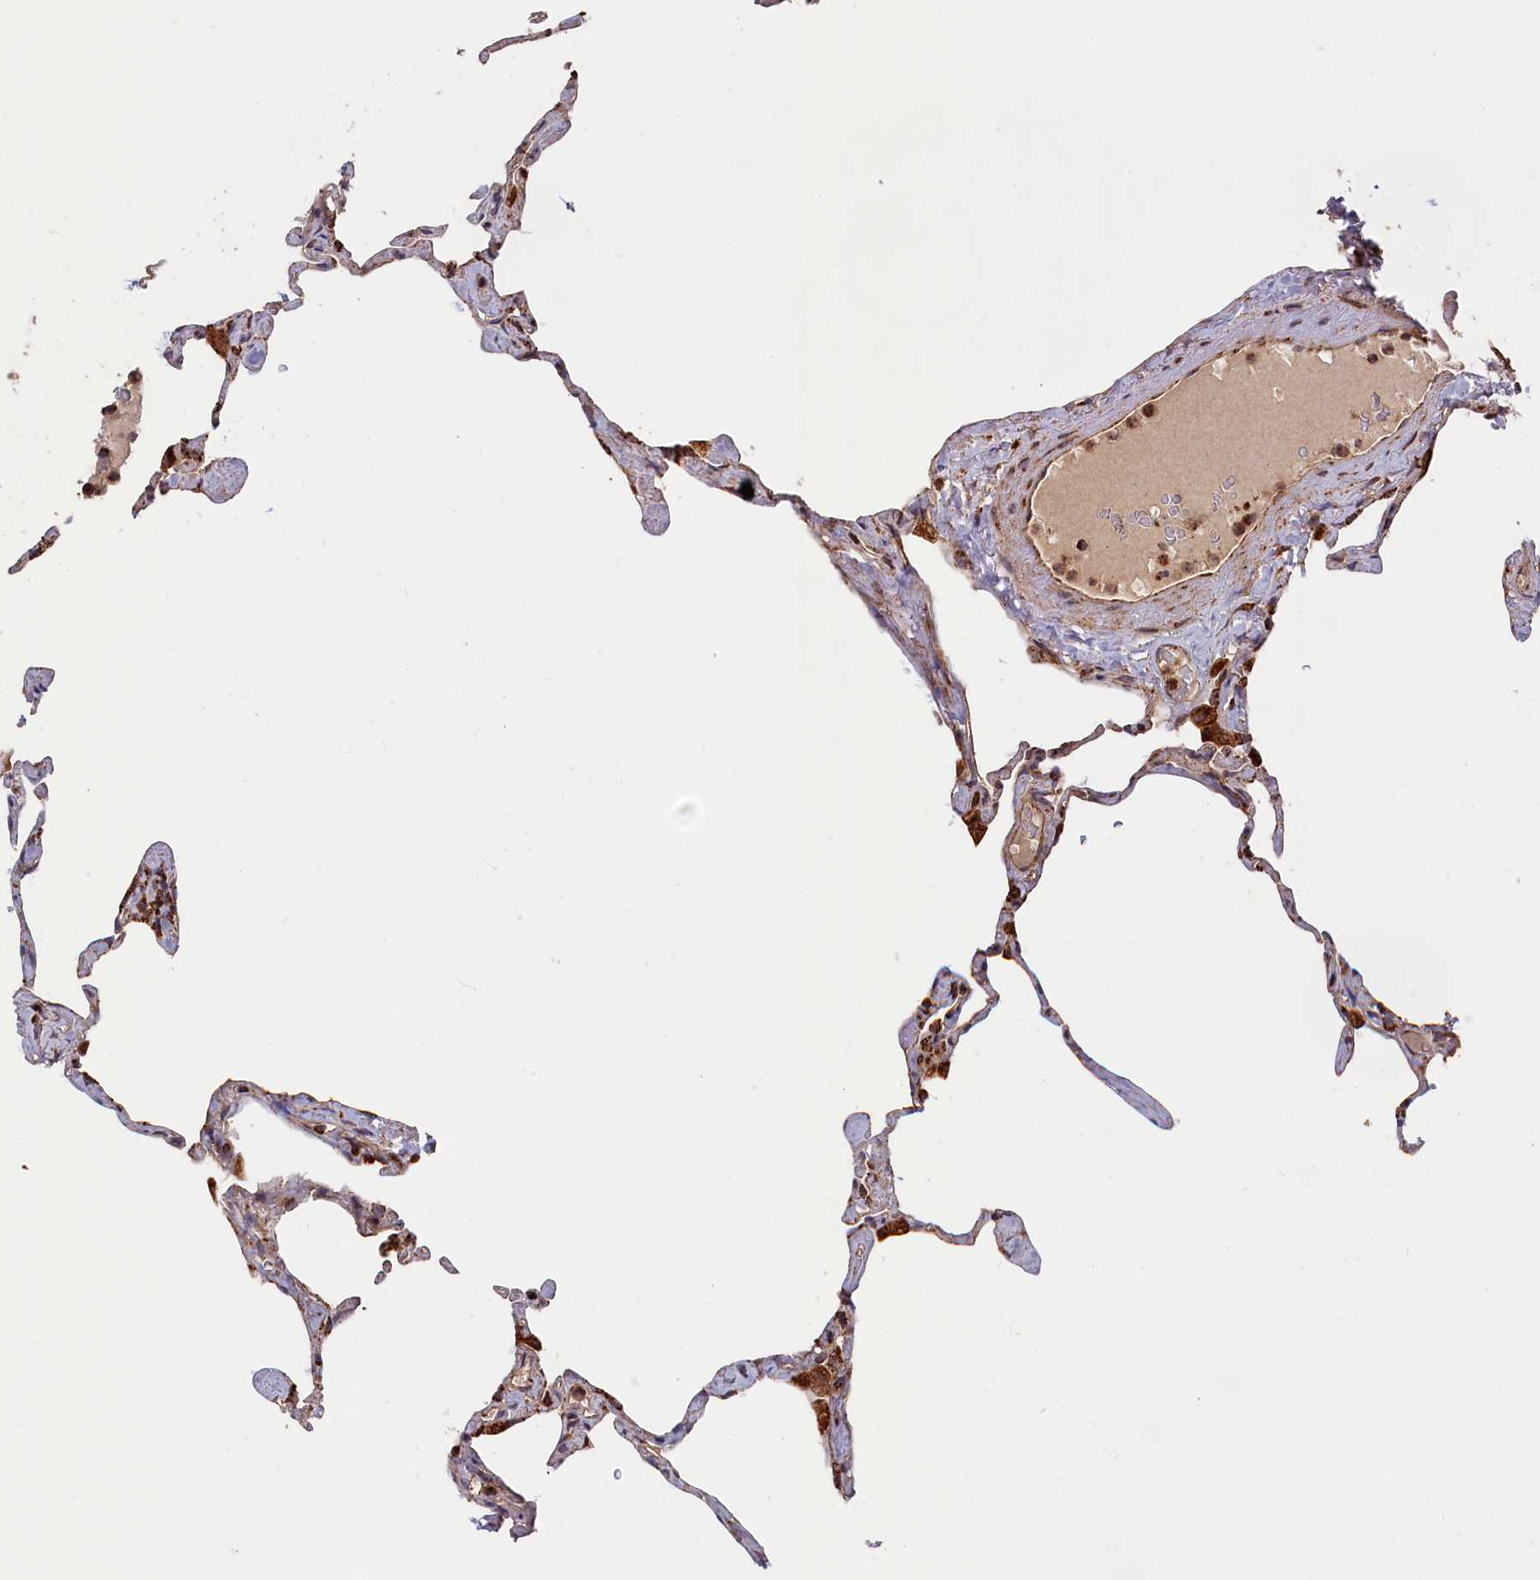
{"staining": {"intensity": "strong", "quantity": "<25%", "location": "cytoplasmic/membranous"}, "tissue": "lung", "cell_type": "Alveolar cells", "image_type": "normal", "snomed": [{"axis": "morphology", "description": "Normal tissue, NOS"}, {"axis": "topography", "description": "Lung"}], "caption": "Immunohistochemistry (IHC) histopathology image of unremarkable lung: human lung stained using IHC displays medium levels of strong protein expression localized specifically in the cytoplasmic/membranous of alveolar cells, appearing as a cytoplasmic/membranous brown color.", "gene": "MACROD1", "patient": {"sex": "male", "age": 65}}